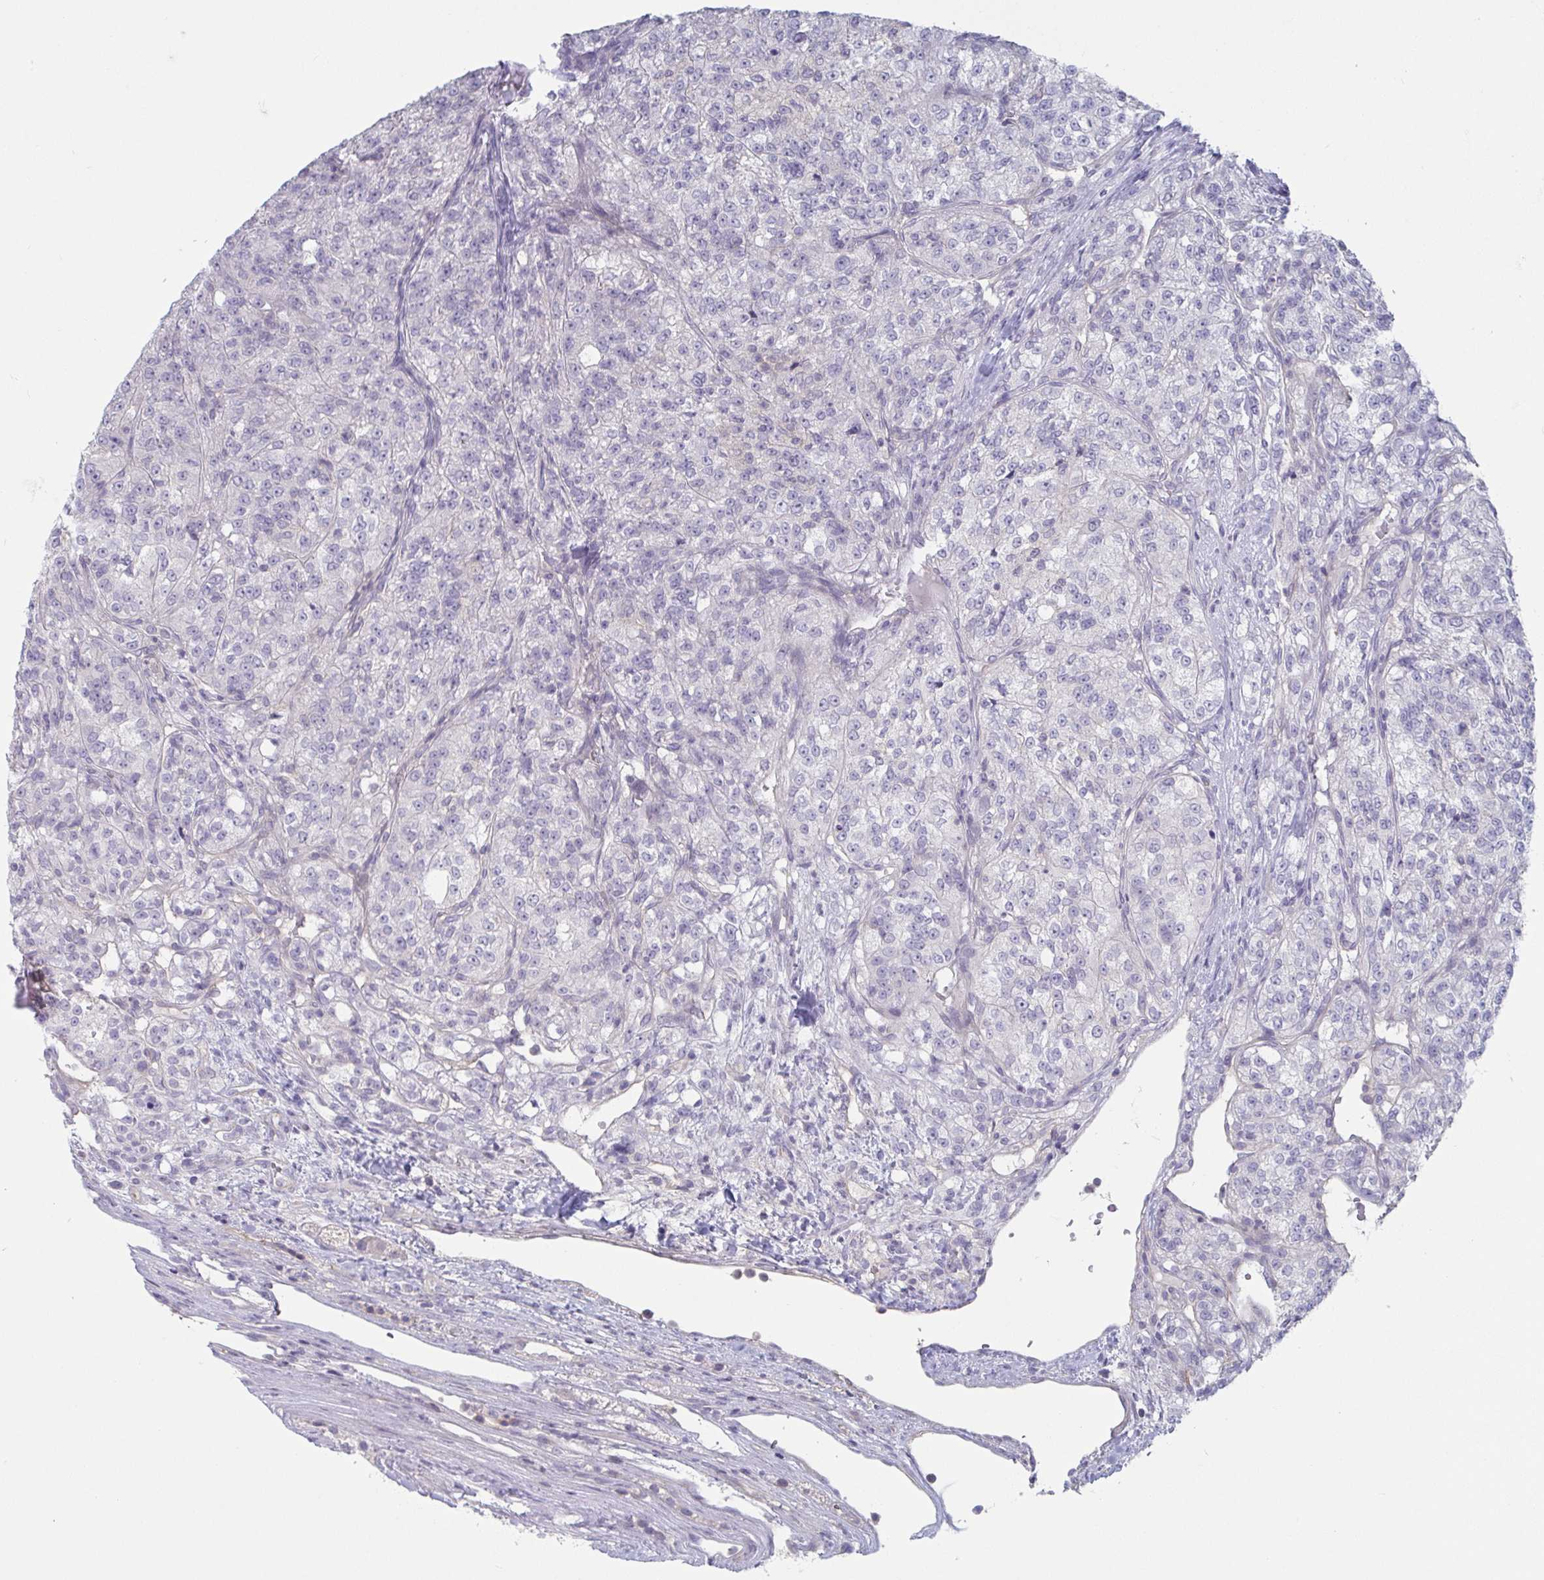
{"staining": {"intensity": "negative", "quantity": "none", "location": "none"}, "tissue": "renal cancer", "cell_type": "Tumor cells", "image_type": "cancer", "snomed": [{"axis": "morphology", "description": "Adenocarcinoma, NOS"}, {"axis": "topography", "description": "Kidney"}], "caption": "High magnification brightfield microscopy of renal adenocarcinoma stained with DAB (brown) and counterstained with hematoxylin (blue): tumor cells show no significant expression. (Stains: DAB immunohistochemistry with hematoxylin counter stain, Microscopy: brightfield microscopy at high magnification).", "gene": "STK26", "patient": {"sex": "female", "age": 63}}